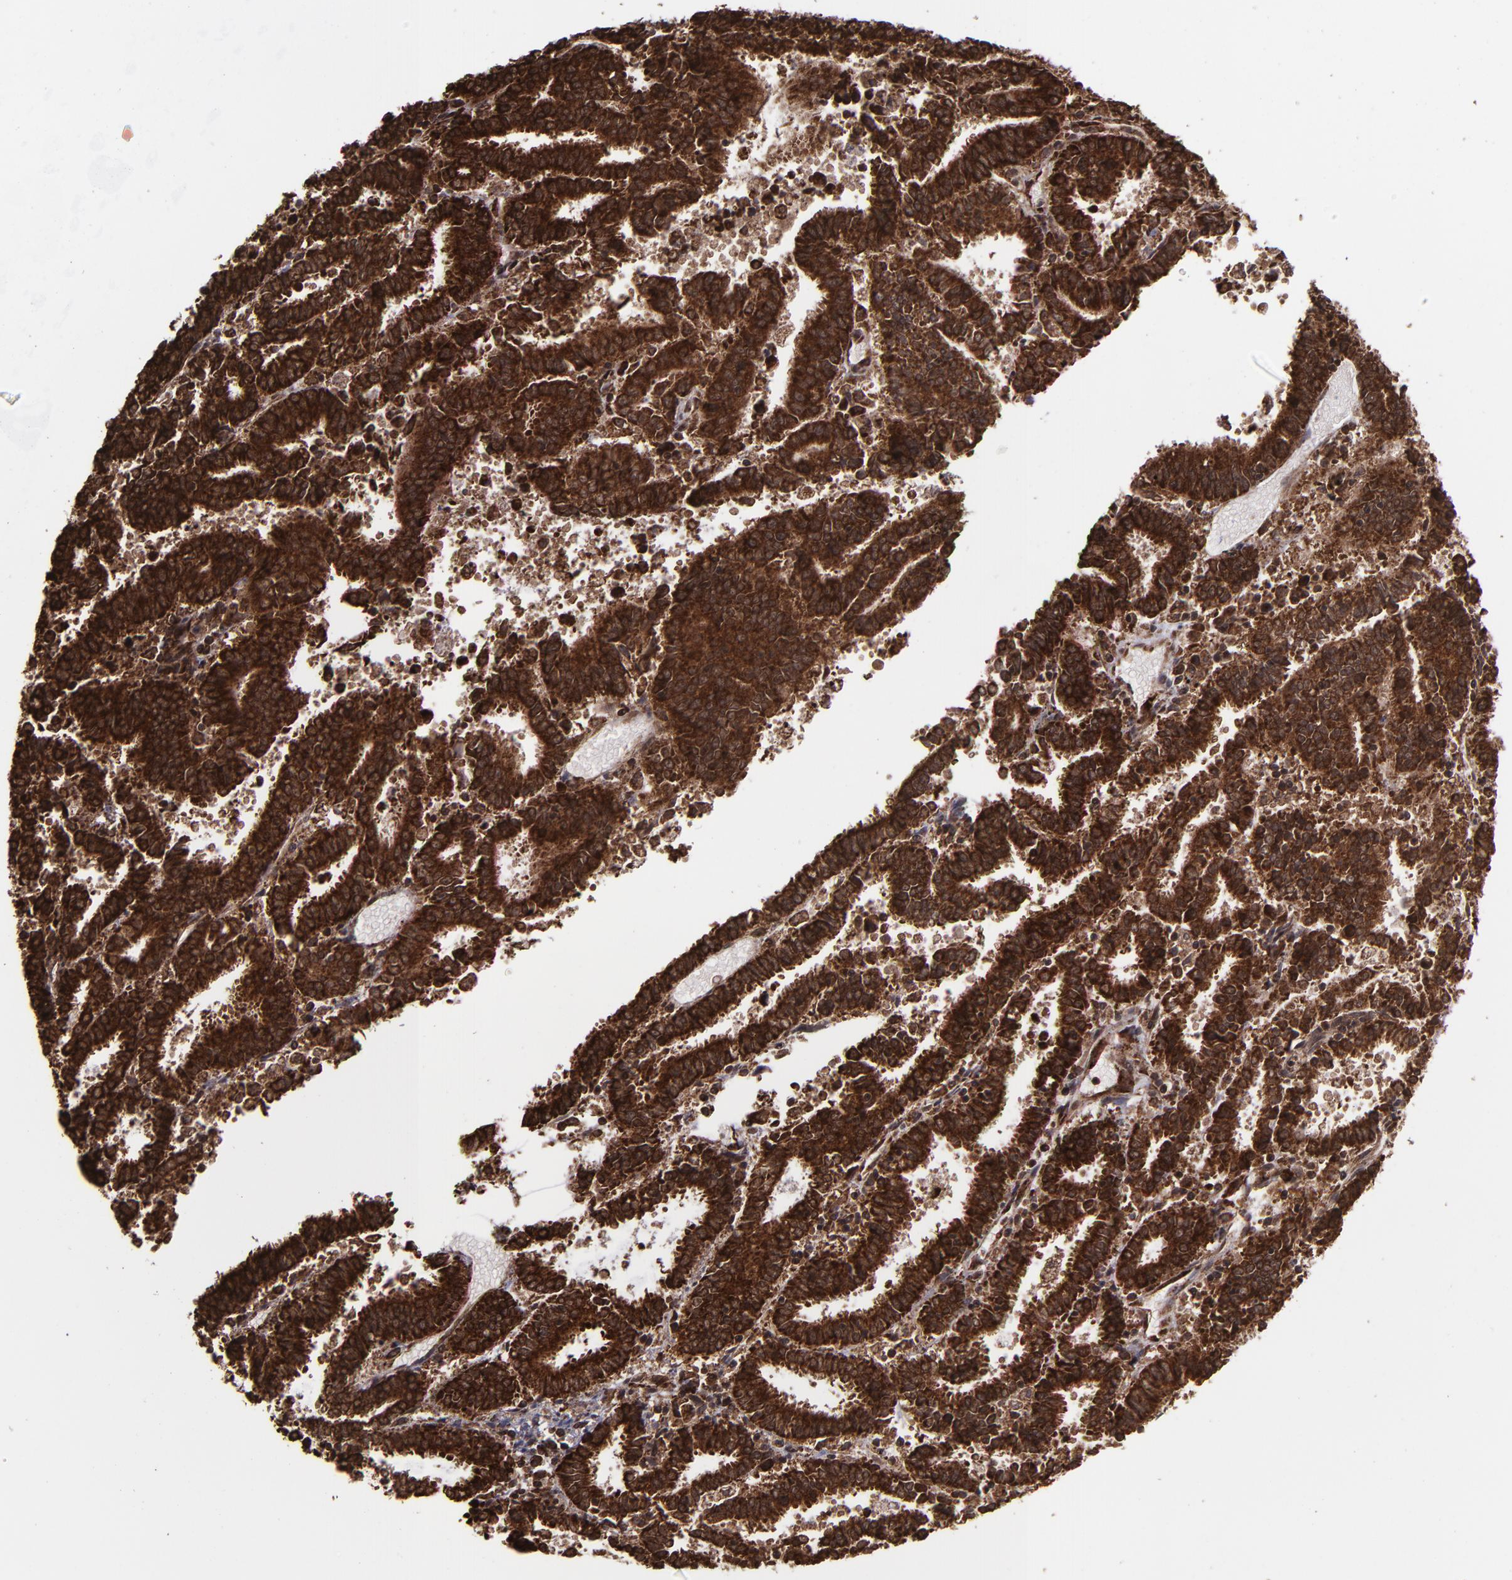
{"staining": {"intensity": "strong", "quantity": ">75%", "location": "cytoplasmic/membranous,nuclear"}, "tissue": "endometrial cancer", "cell_type": "Tumor cells", "image_type": "cancer", "snomed": [{"axis": "morphology", "description": "Adenocarcinoma, NOS"}, {"axis": "topography", "description": "Uterus"}], "caption": "A brown stain shows strong cytoplasmic/membranous and nuclear staining of a protein in human endometrial cancer (adenocarcinoma) tumor cells.", "gene": "EIF4ENIF1", "patient": {"sex": "female", "age": 83}}